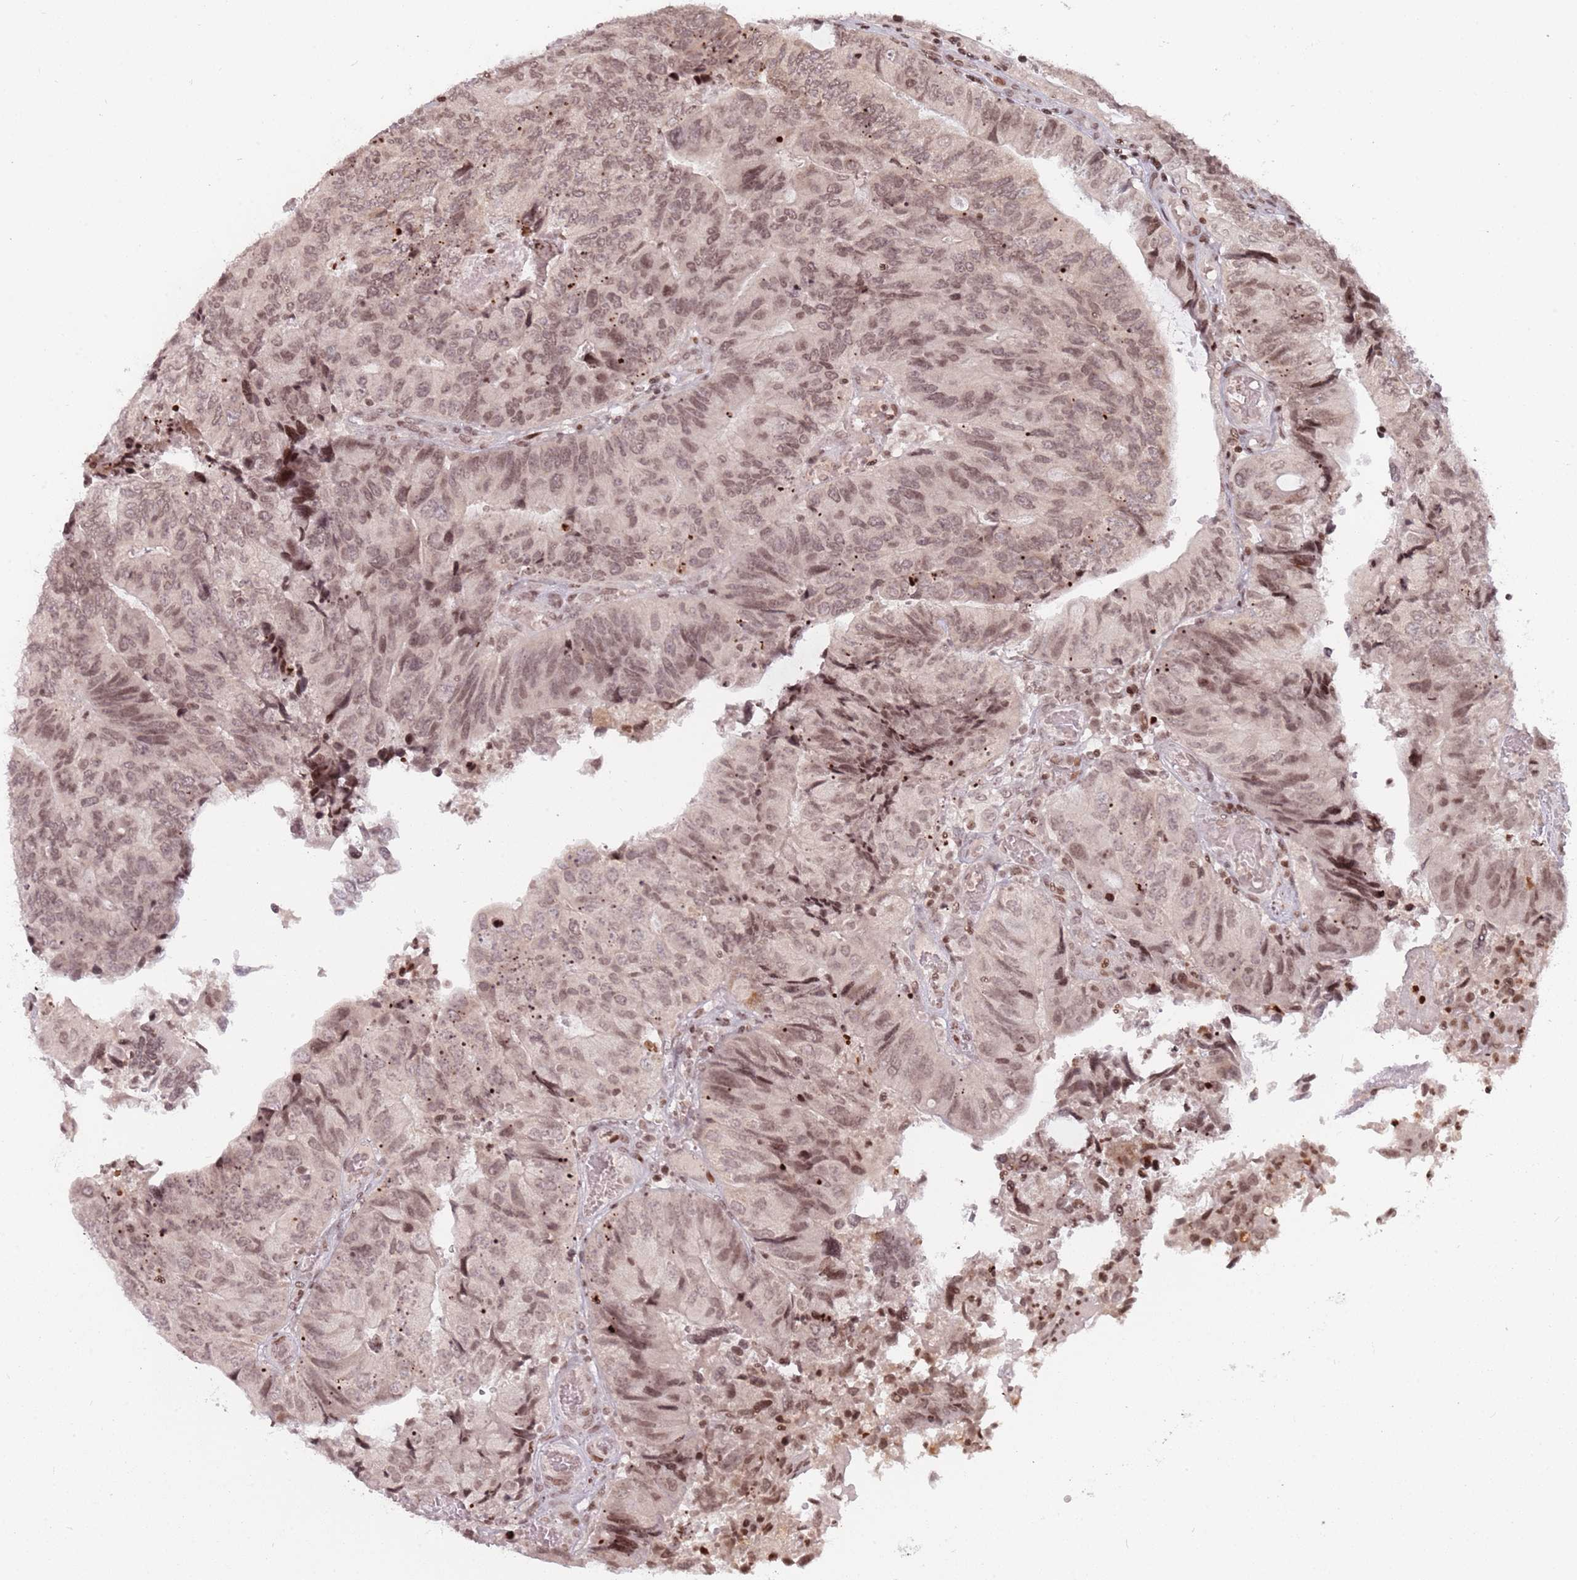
{"staining": {"intensity": "moderate", "quantity": ">75%", "location": "nuclear"}, "tissue": "colorectal cancer", "cell_type": "Tumor cells", "image_type": "cancer", "snomed": [{"axis": "morphology", "description": "Adenocarcinoma, NOS"}, {"axis": "topography", "description": "Colon"}], "caption": "Moderate nuclear staining for a protein is identified in approximately >75% of tumor cells of colorectal cancer using immunohistochemistry (IHC).", "gene": "SH3RF3", "patient": {"sex": "female", "age": 67}}